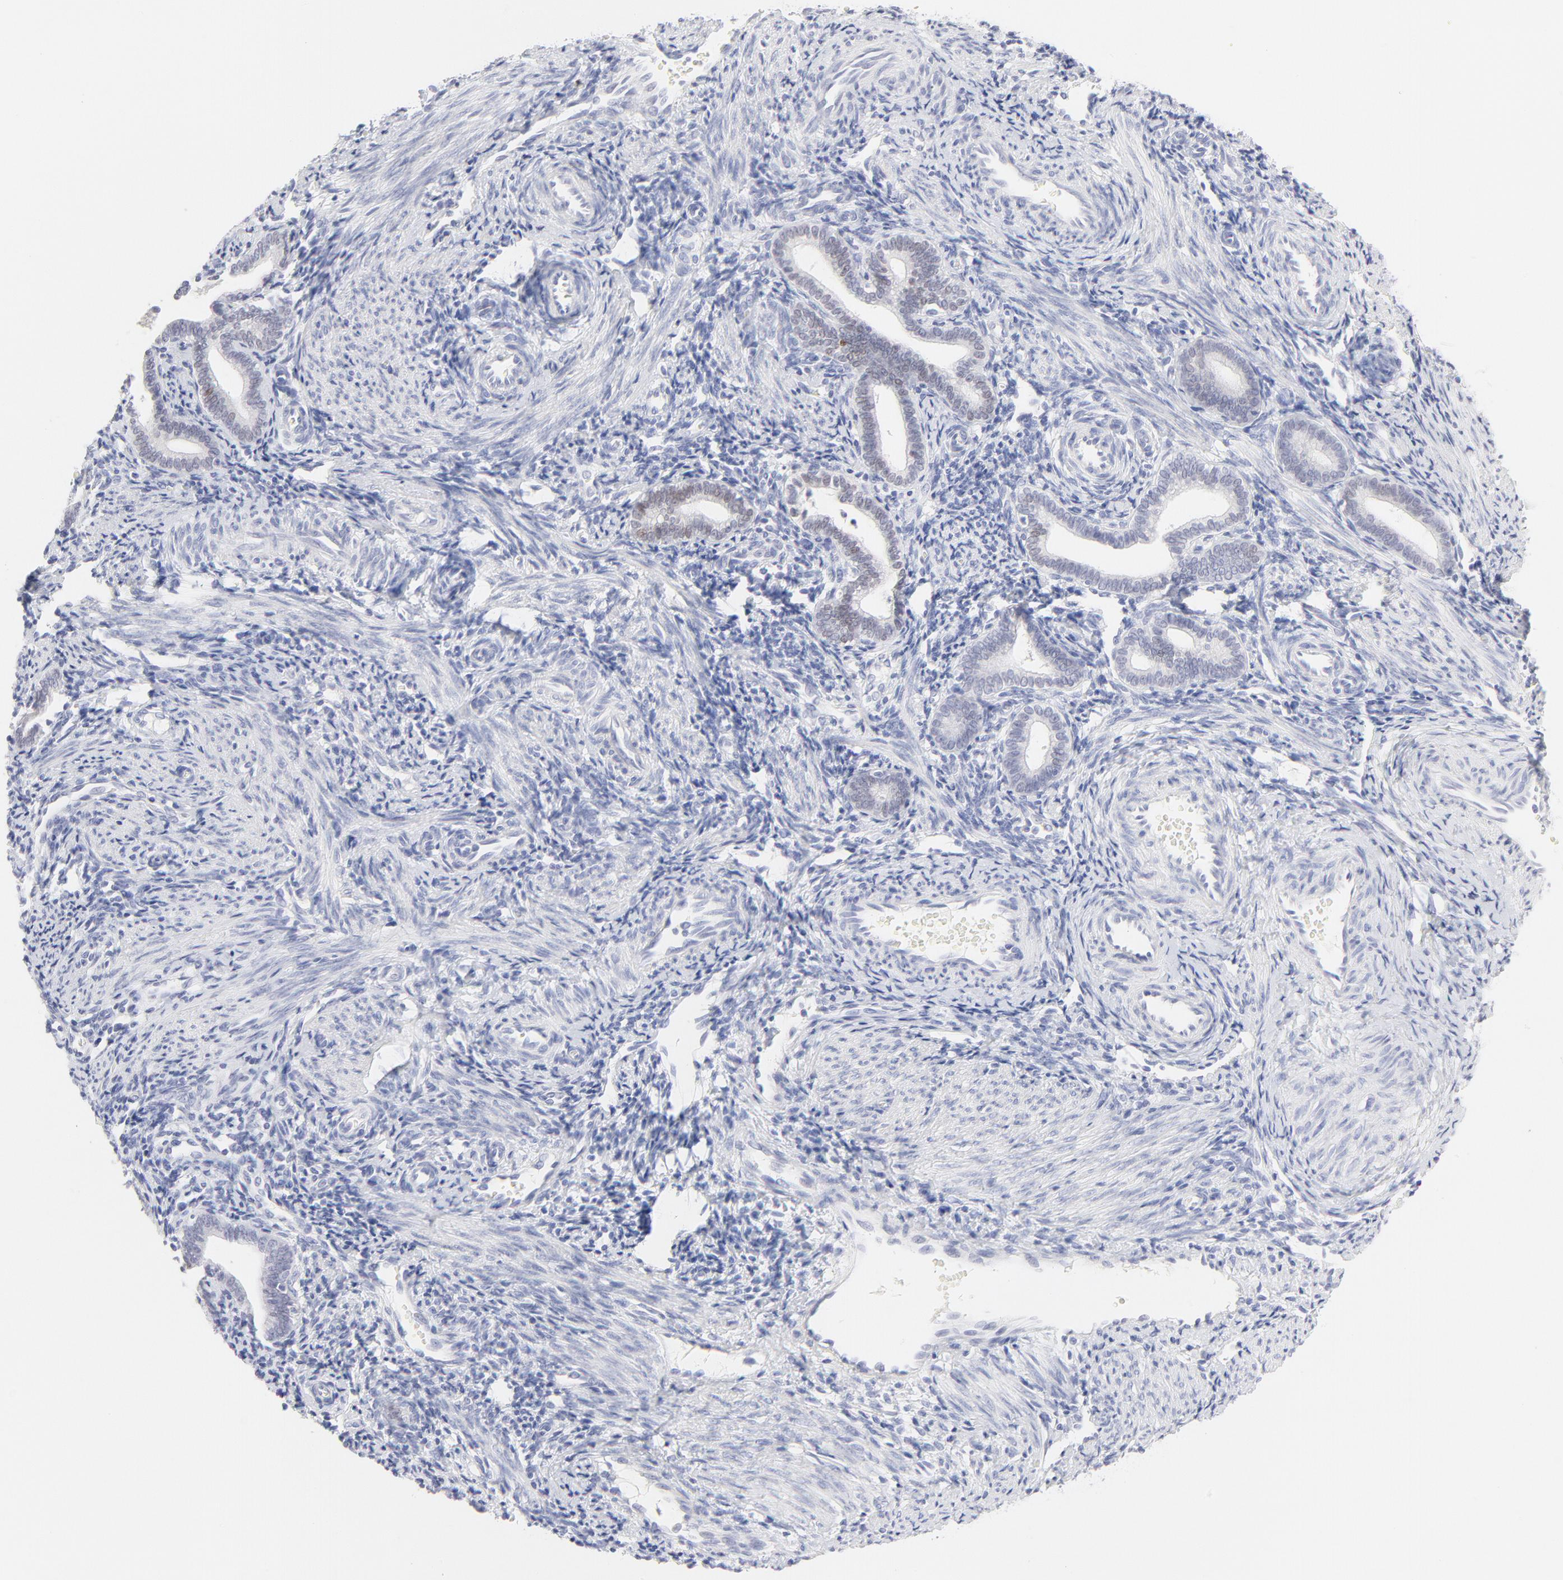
{"staining": {"intensity": "negative", "quantity": "none", "location": "none"}, "tissue": "endometrium", "cell_type": "Cells in endometrial stroma", "image_type": "normal", "snomed": [{"axis": "morphology", "description": "Normal tissue, NOS"}, {"axis": "topography", "description": "Uterus"}, {"axis": "topography", "description": "Endometrium"}], "caption": "High power microscopy micrograph of an IHC photomicrograph of unremarkable endometrium, revealing no significant positivity in cells in endometrial stroma.", "gene": "ELF3", "patient": {"sex": "female", "age": 33}}